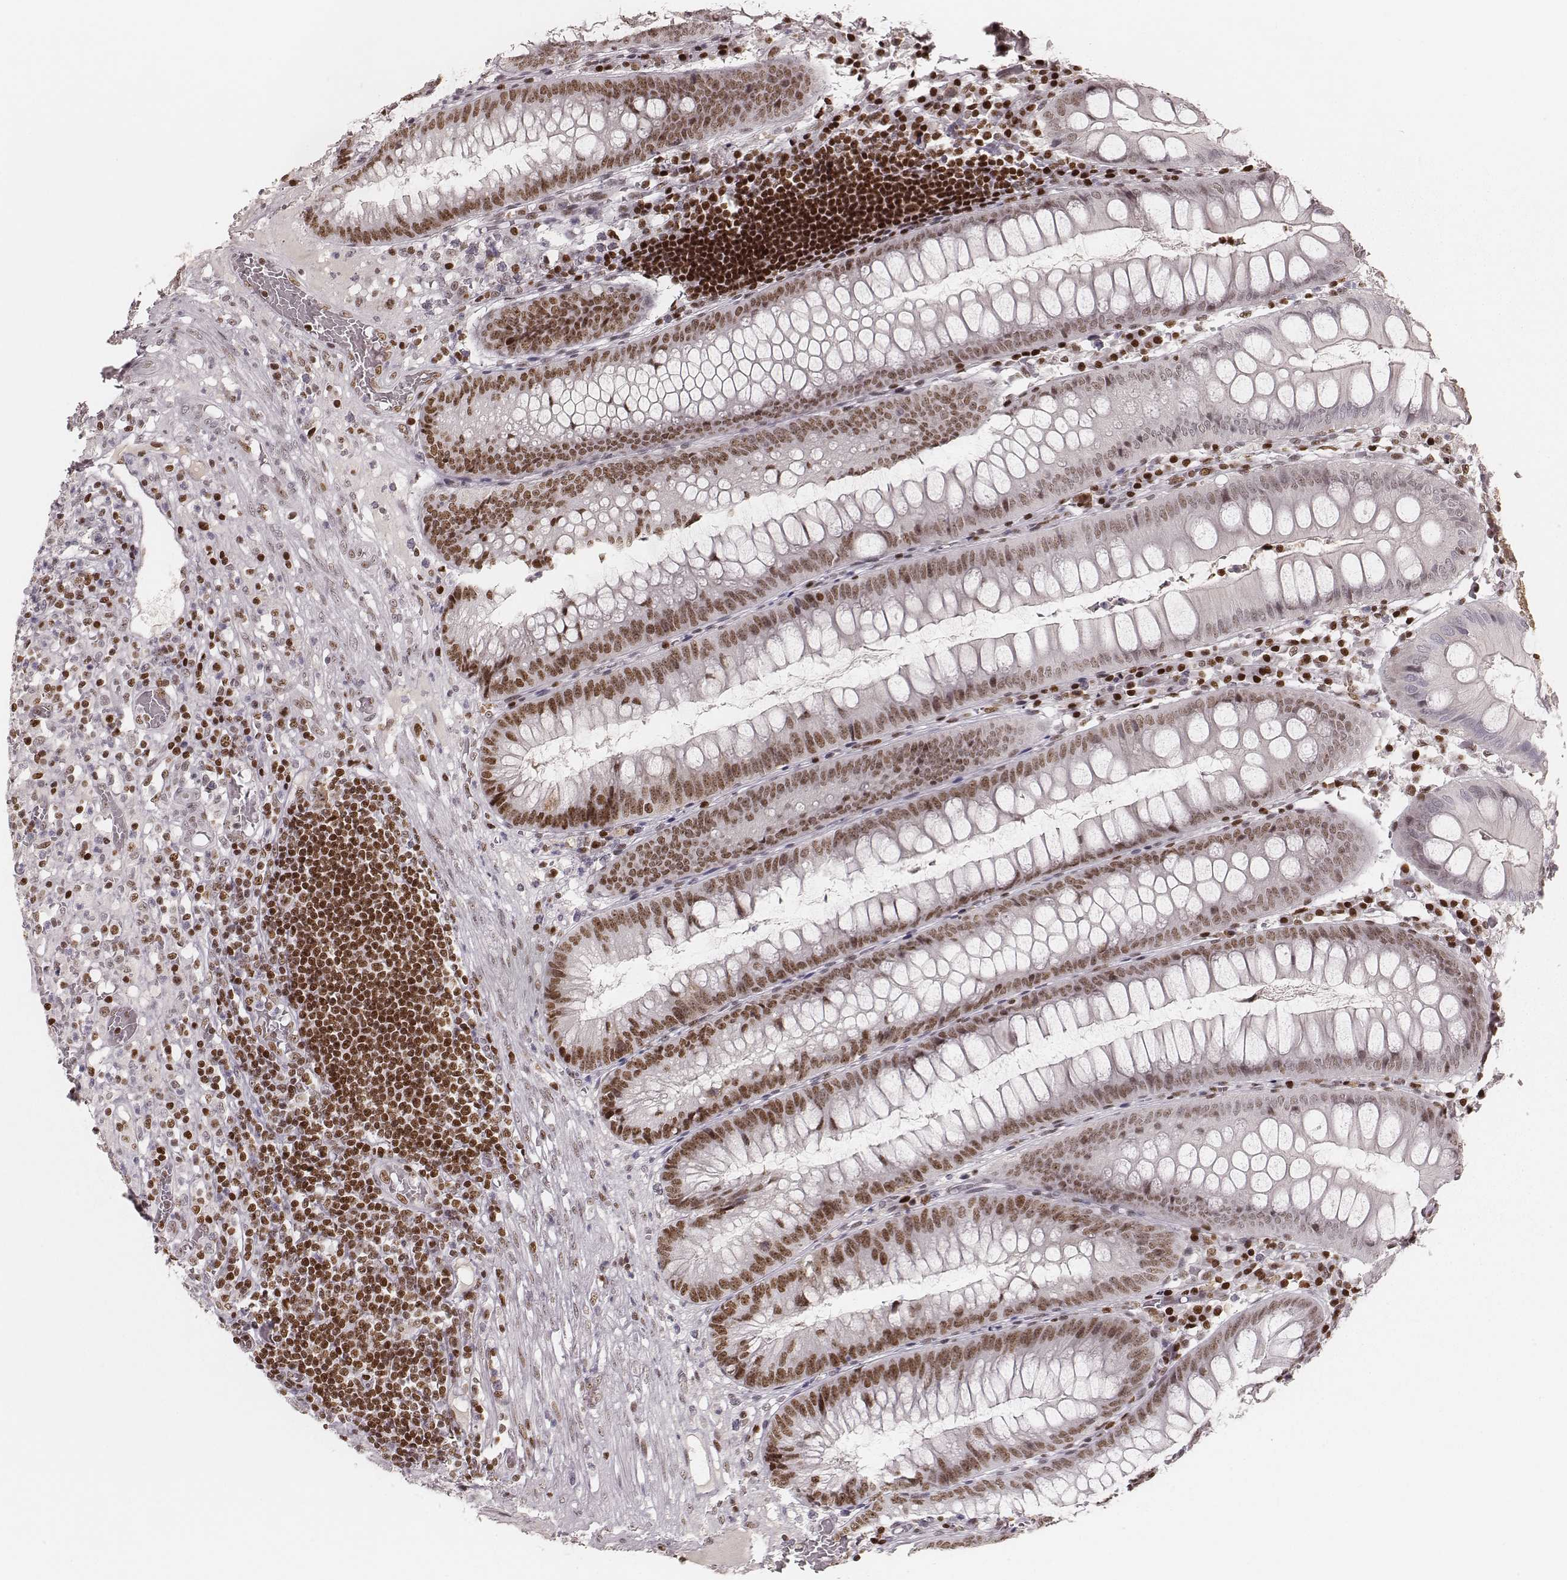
{"staining": {"intensity": "moderate", "quantity": ">75%", "location": "nuclear"}, "tissue": "appendix", "cell_type": "Glandular cells", "image_type": "normal", "snomed": [{"axis": "morphology", "description": "Normal tissue, NOS"}, {"axis": "morphology", "description": "Inflammation, NOS"}, {"axis": "topography", "description": "Appendix"}], "caption": "Immunohistochemical staining of normal human appendix demonstrates moderate nuclear protein positivity in about >75% of glandular cells.", "gene": "PARP1", "patient": {"sex": "male", "age": 16}}